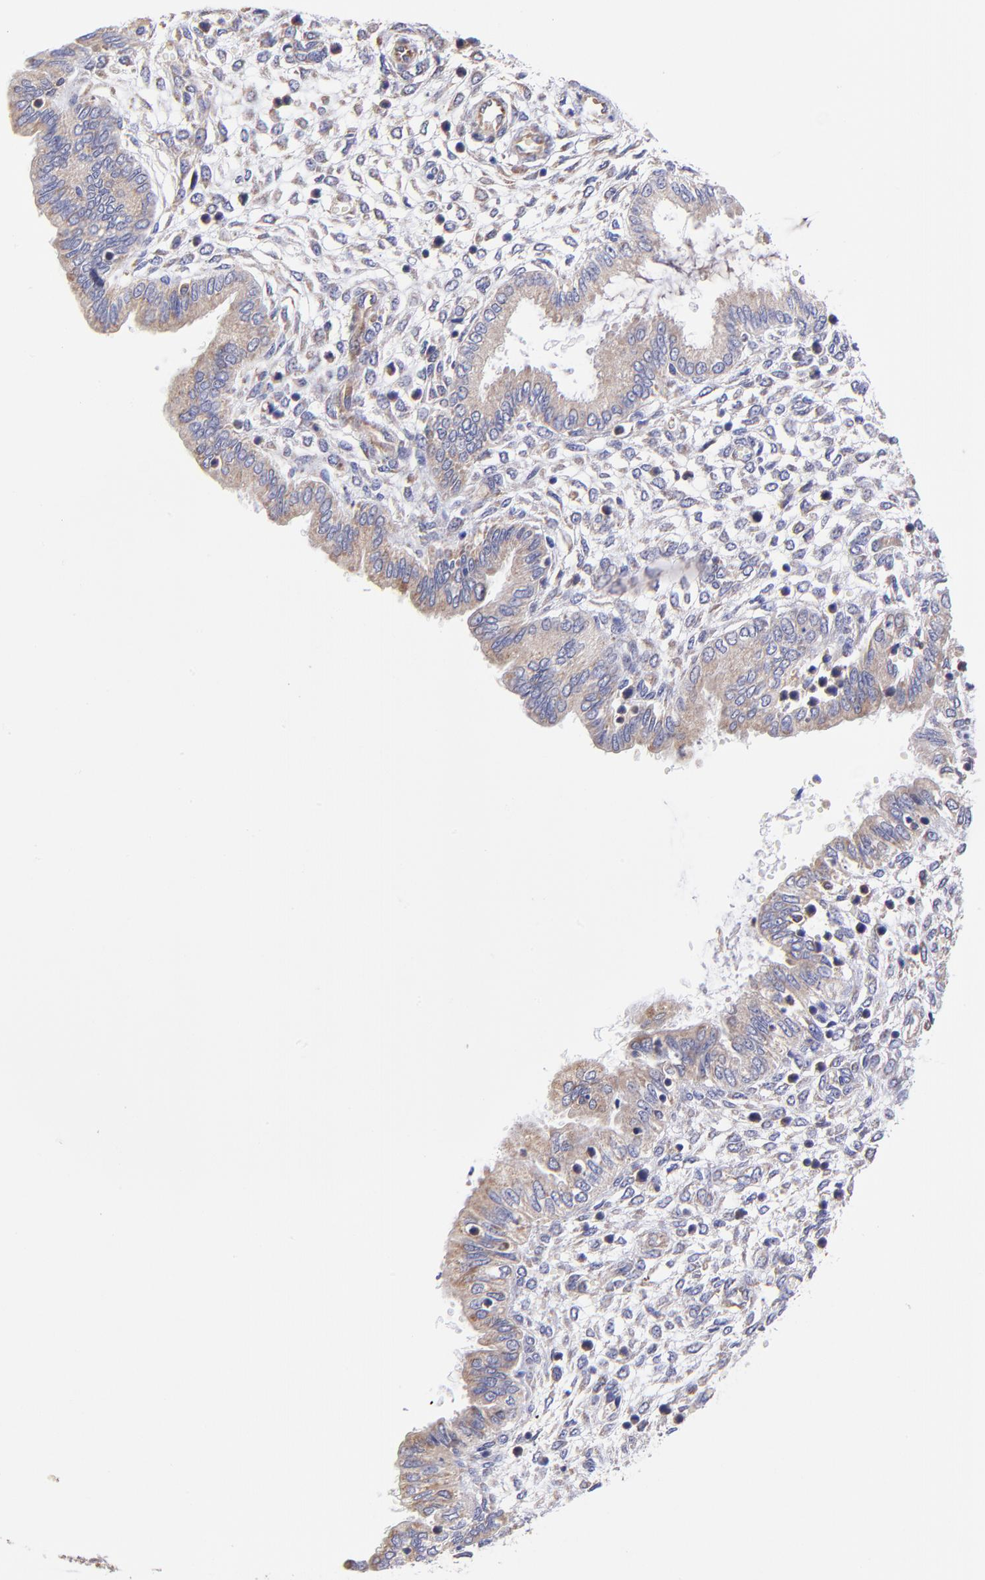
{"staining": {"intensity": "weak", "quantity": "25%-75%", "location": "cytoplasmic/membranous"}, "tissue": "endometrium", "cell_type": "Cells in endometrial stroma", "image_type": "normal", "snomed": [{"axis": "morphology", "description": "Normal tissue, NOS"}, {"axis": "topography", "description": "Endometrium"}], "caption": "About 25%-75% of cells in endometrial stroma in benign human endometrium exhibit weak cytoplasmic/membranous protein expression as visualized by brown immunohistochemical staining.", "gene": "PREX1", "patient": {"sex": "female", "age": 33}}